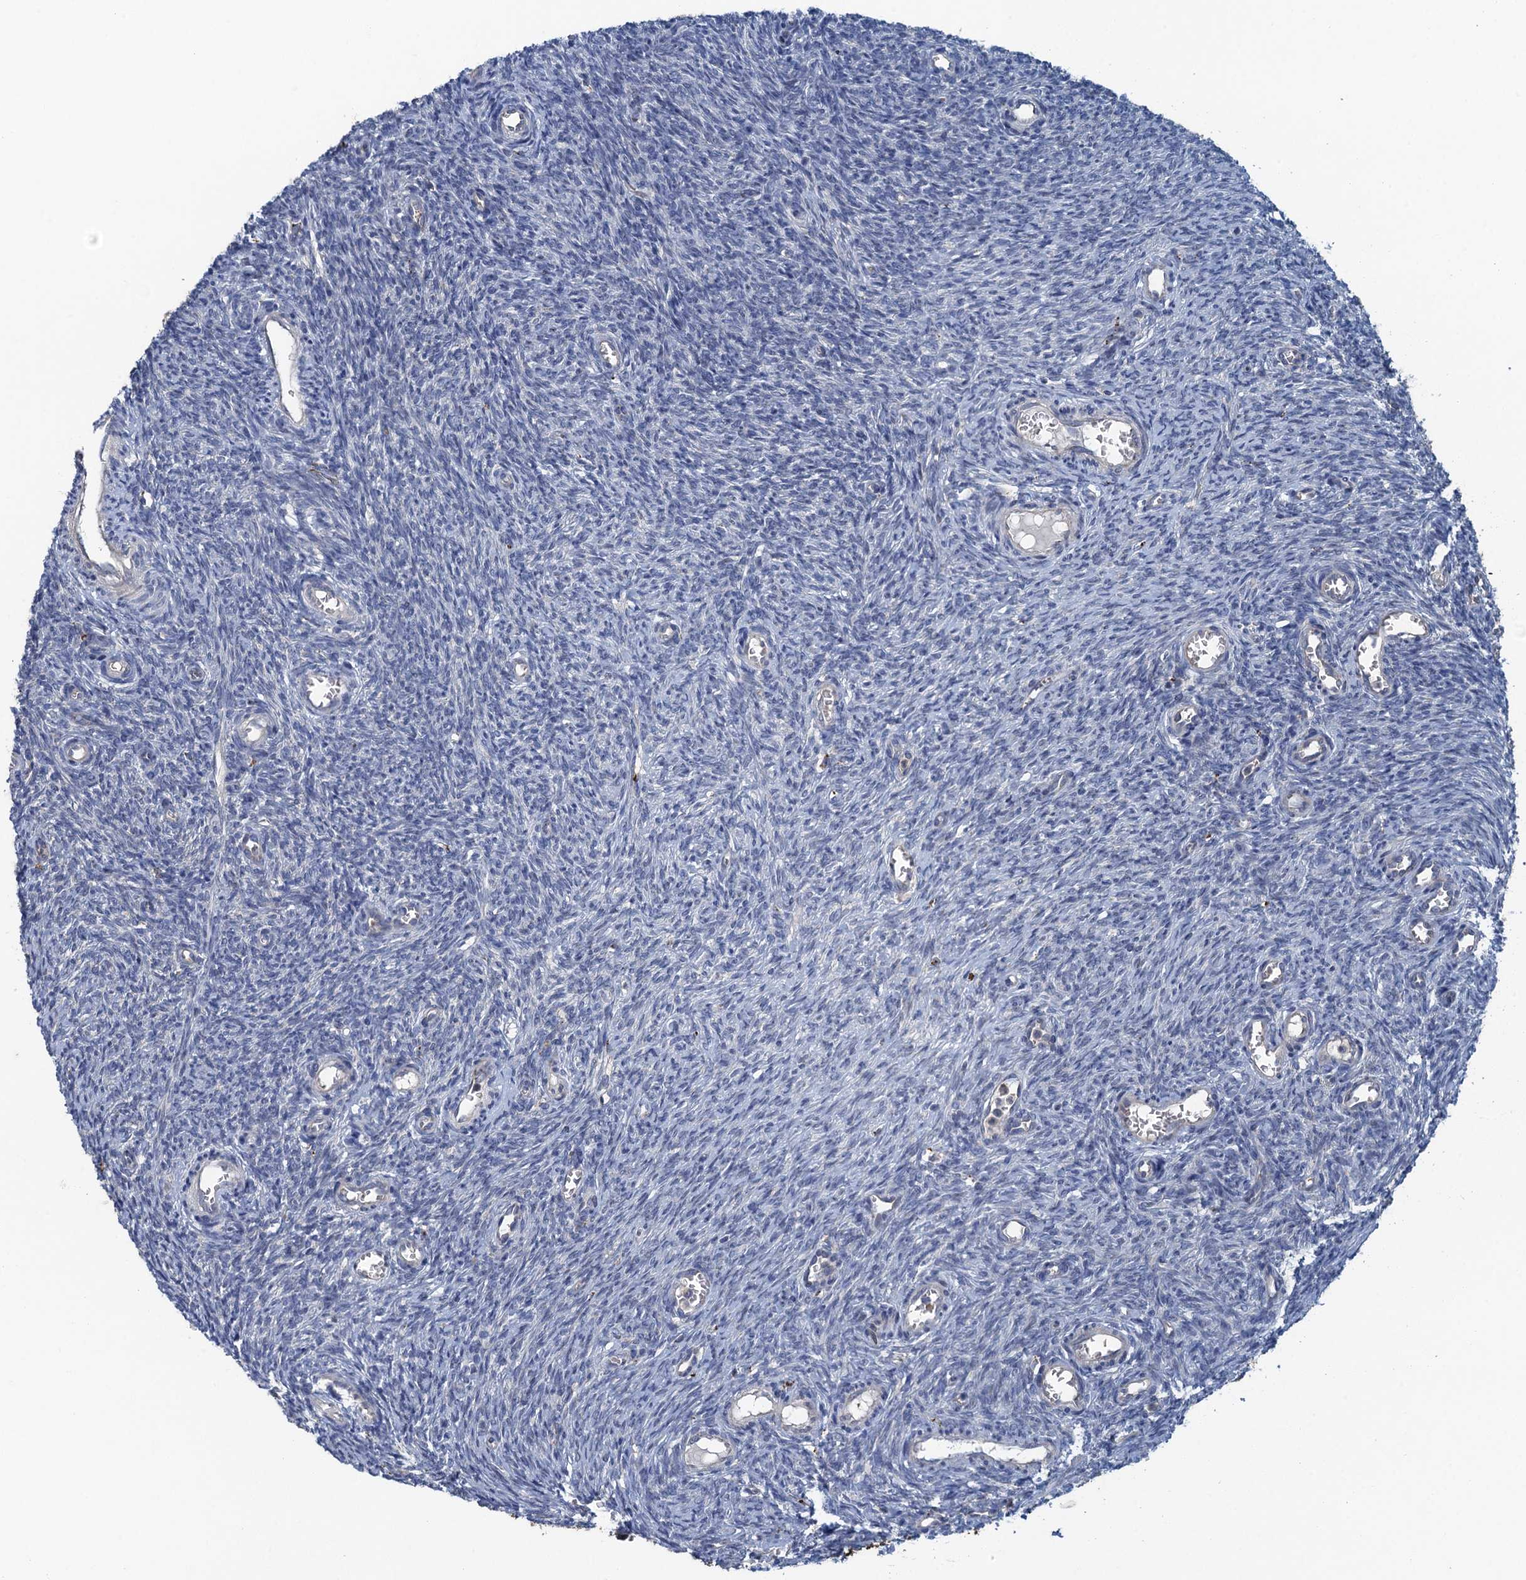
{"staining": {"intensity": "negative", "quantity": "none", "location": "none"}, "tissue": "ovary", "cell_type": "Ovarian stroma cells", "image_type": "normal", "snomed": [{"axis": "morphology", "description": "Normal tissue, NOS"}, {"axis": "topography", "description": "Ovary"}], "caption": "DAB (3,3'-diaminobenzidine) immunohistochemical staining of benign ovary shows no significant expression in ovarian stroma cells. The staining is performed using DAB brown chromogen with nuclei counter-stained in using hematoxylin.", "gene": "KBTBD8", "patient": {"sex": "female", "age": 44}}